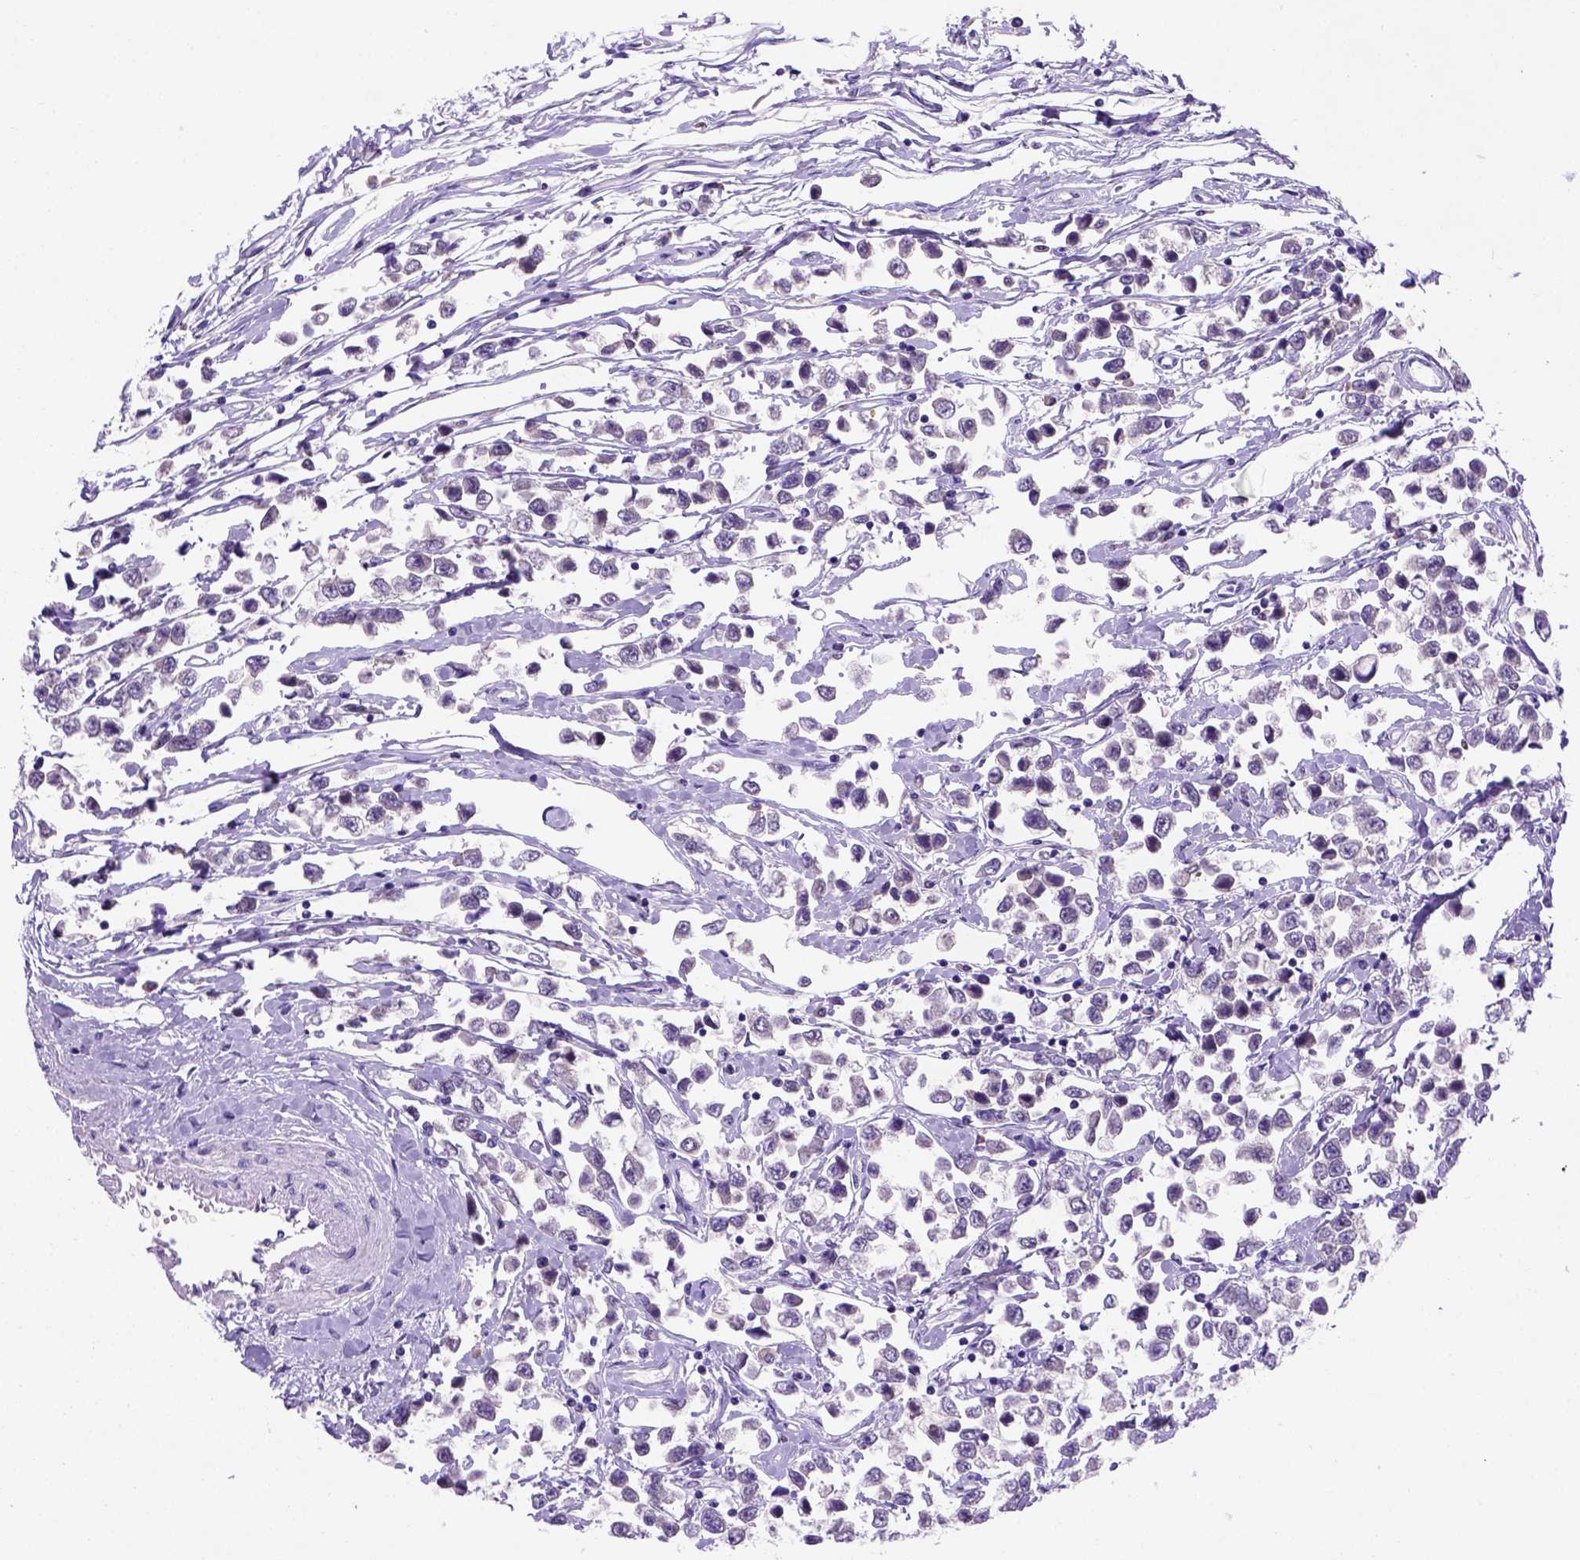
{"staining": {"intensity": "negative", "quantity": "none", "location": "none"}, "tissue": "testis cancer", "cell_type": "Tumor cells", "image_type": "cancer", "snomed": [{"axis": "morphology", "description": "Seminoma, NOS"}, {"axis": "topography", "description": "Testis"}], "caption": "IHC of human testis cancer (seminoma) demonstrates no expression in tumor cells.", "gene": "FAM81B", "patient": {"sex": "male", "age": 34}}